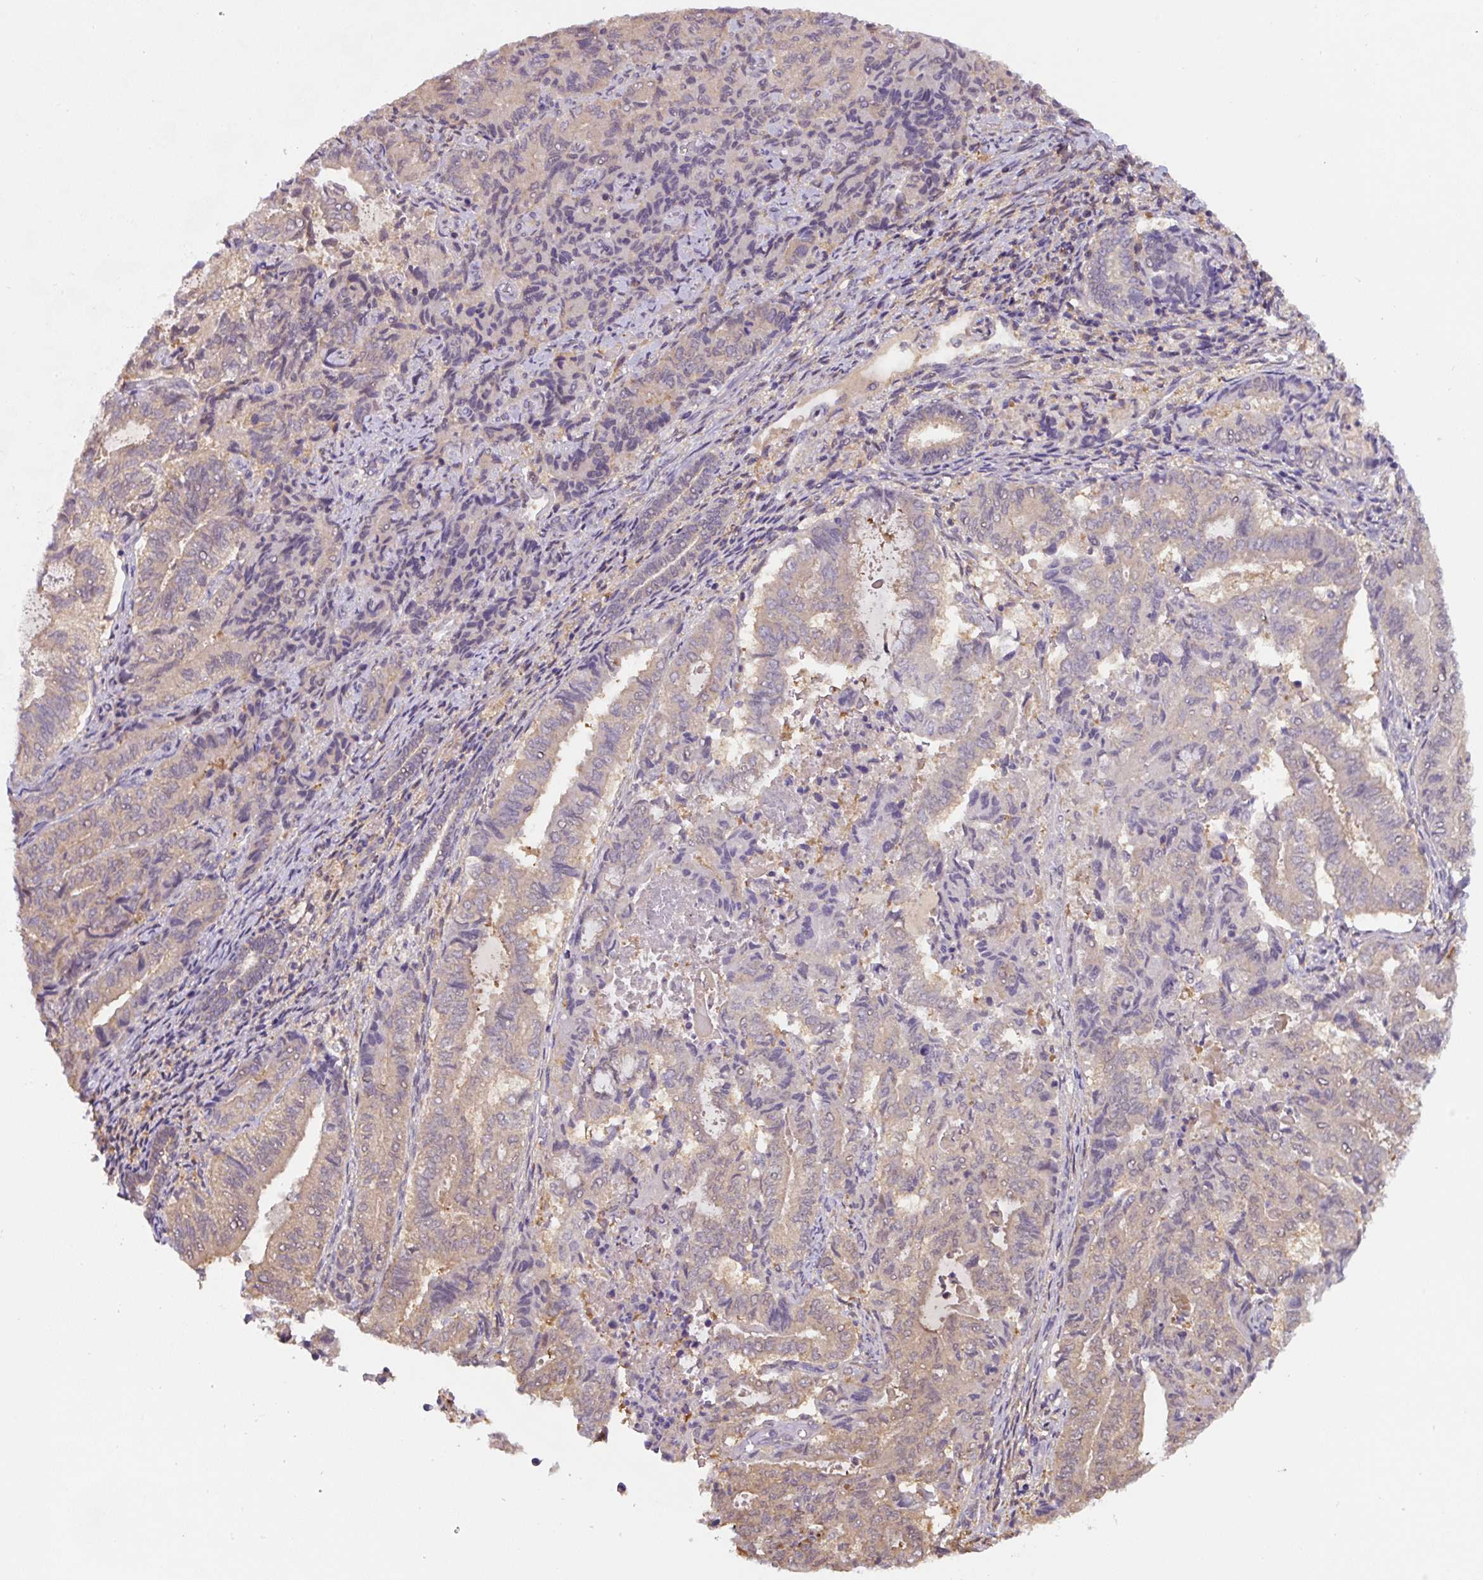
{"staining": {"intensity": "weak", "quantity": "25%-75%", "location": "cytoplasmic/membranous"}, "tissue": "endometrial cancer", "cell_type": "Tumor cells", "image_type": "cancer", "snomed": [{"axis": "morphology", "description": "Adenocarcinoma, NOS"}, {"axis": "topography", "description": "Endometrium"}], "caption": "IHC (DAB (3,3'-diaminobenzidine)) staining of human adenocarcinoma (endometrial) reveals weak cytoplasmic/membranous protein staining in approximately 25%-75% of tumor cells. (DAB IHC, brown staining for protein, blue staining for nuclei).", "gene": "ST13", "patient": {"sex": "female", "age": 80}}